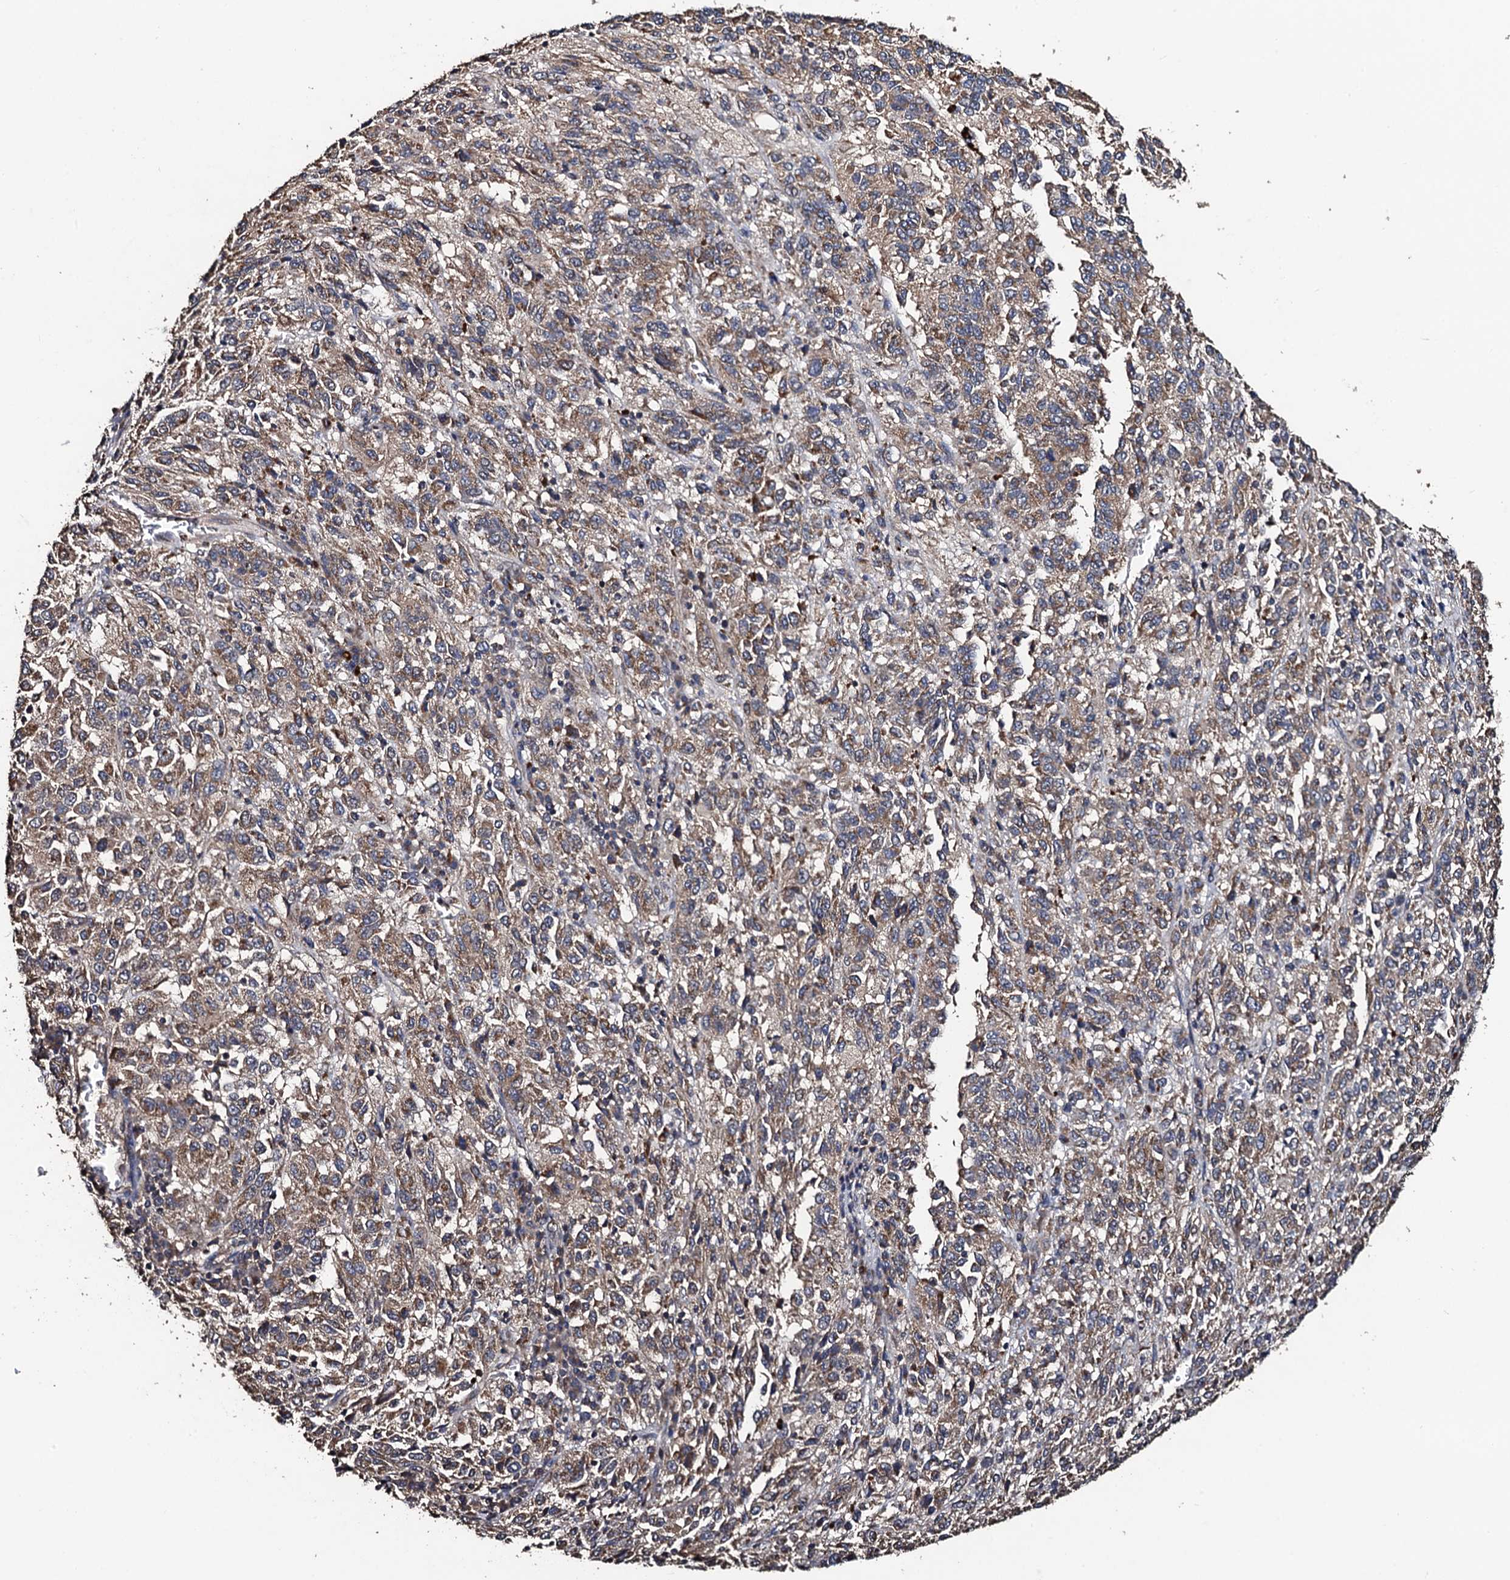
{"staining": {"intensity": "moderate", "quantity": ">75%", "location": "cytoplasmic/membranous"}, "tissue": "melanoma", "cell_type": "Tumor cells", "image_type": "cancer", "snomed": [{"axis": "morphology", "description": "Malignant melanoma, Metastatic site"}, {"axis": "topography", "description": "Lung"}], "caption": "Malignant melanoma (metastatic site) tissue reveals moderate cytoplasmic/membranous staining in approximately >75% of tumor cells (brown staining indicates protein expression, while blue staining denotes nuclei).", "gene": "PPTC7", "patient": {"sex": "male", "age": 64}}